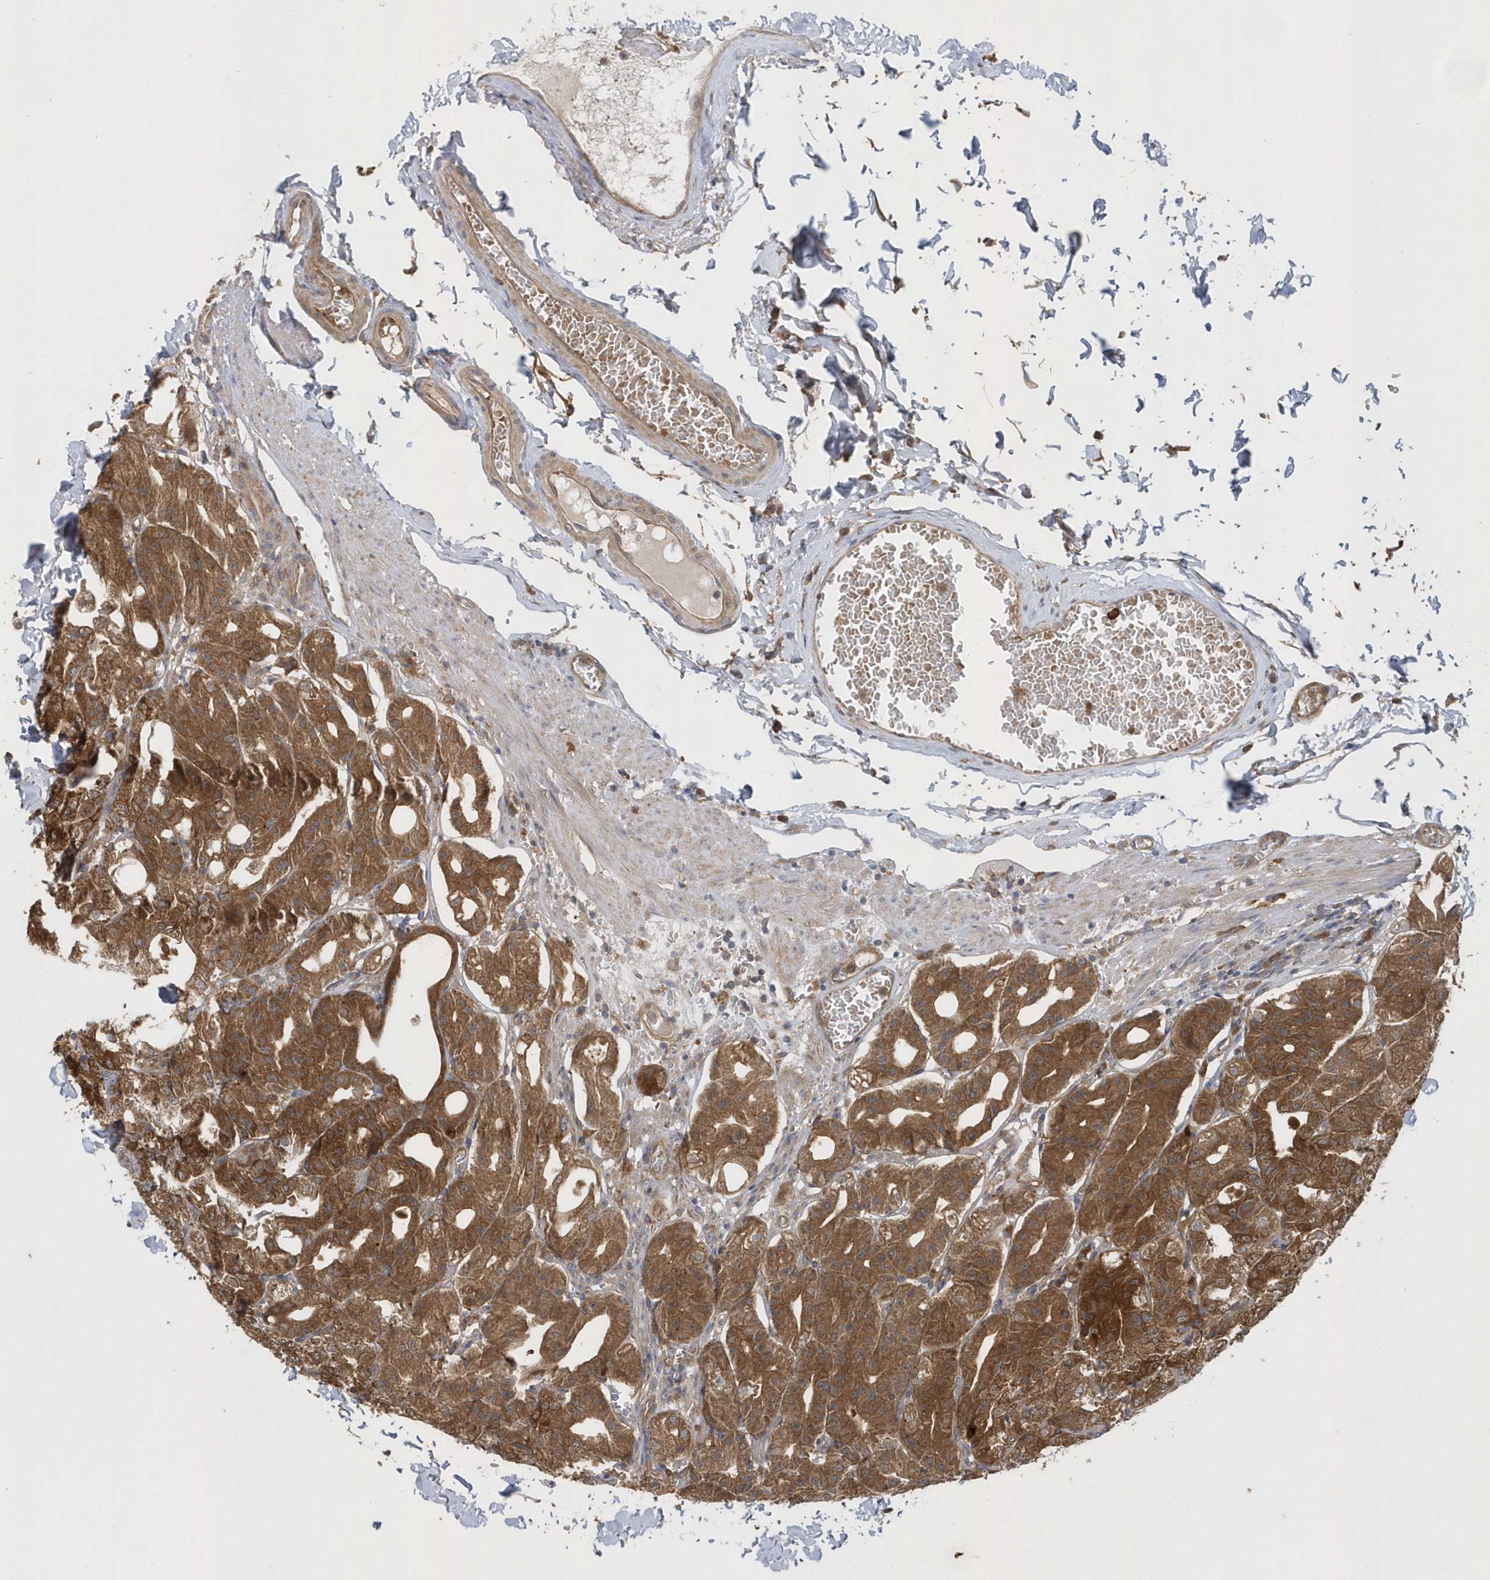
{"staining": {"intensity": "strong", "quantity": ">75%", "location": "cytoplasmic/membranous"}, "tissue": "stomach", "cell_type": "Glandular cells", "image_type": "normal", "snomed": [{"axis": "morphology", "description": "Normal tissue, NOS"}, {"axis": "topography", "description": "Stomach, lower"}], "caption": "Stomach stained with DAB IHC displays high levels of strong cytoplasmic/membranous positivity in approximately >75% of glandular cells. Using DAB (brown) and hematoxylin (blue) stains, captured at high magnification using brightfield microscopy.", "gene": "PAICS", "patient": {"sex": "male", "age": 71}}